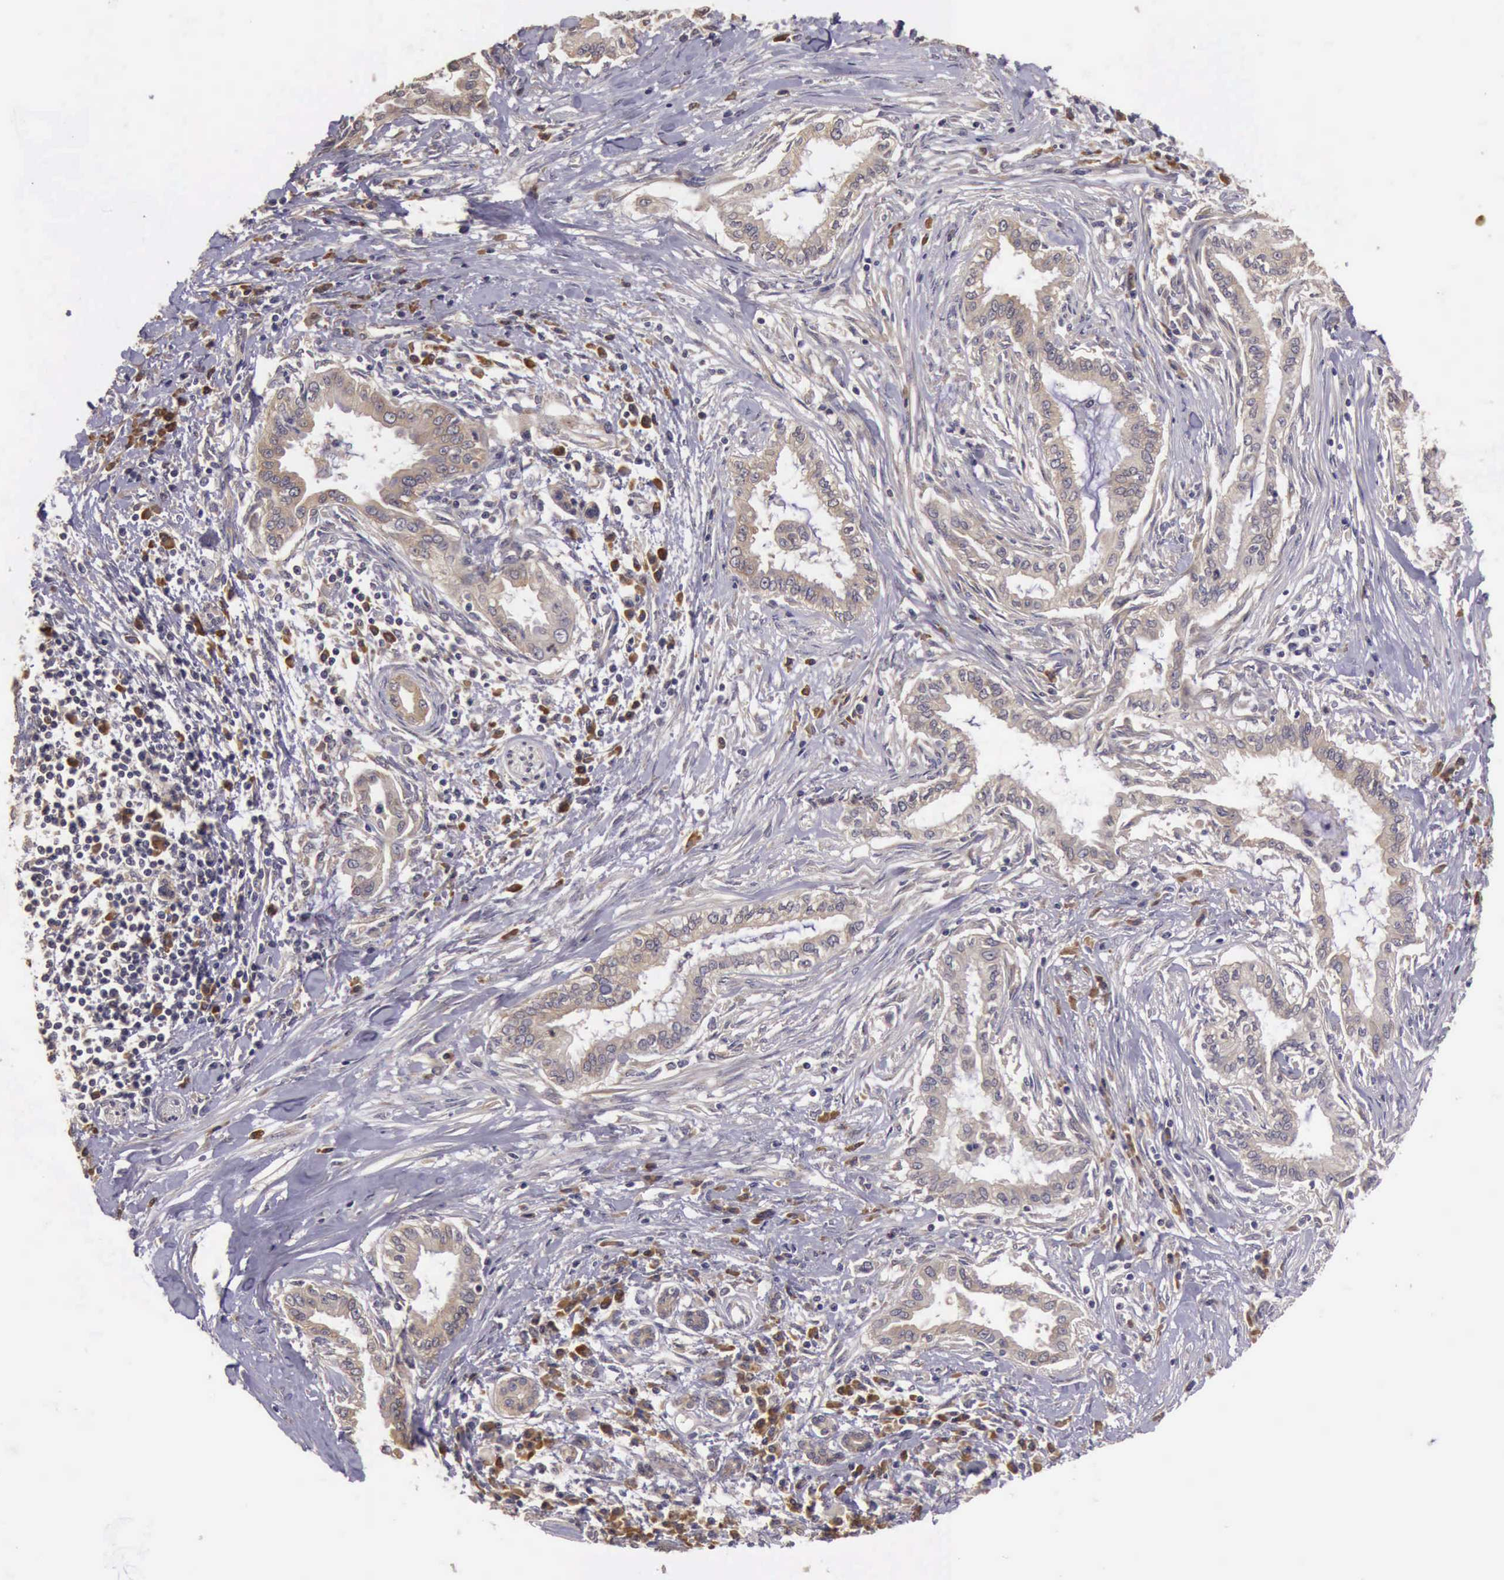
{"staining": {"intensity": "weak", "quantity": ">75%", "location": "cytoplasmic/membranous"}, "tissue": "pancreatic cancer", "cell_type": "Tumor cells", "image_type": "cancer", "snomed": [{"axis": "morphology", "description": "Adenocarcinoma, NOS"}, {"axis": "topography", "description": "Pancreas"}], "caption": "This photomicrograph exhibits immunohistochemistry (IHC) staining of pancreatic cancer, with low weak cytoplasmic/membranous staining in about >75% of tumor cells.", "gene": "EIF5", "patient": {"sex": "female", "age": 64}}